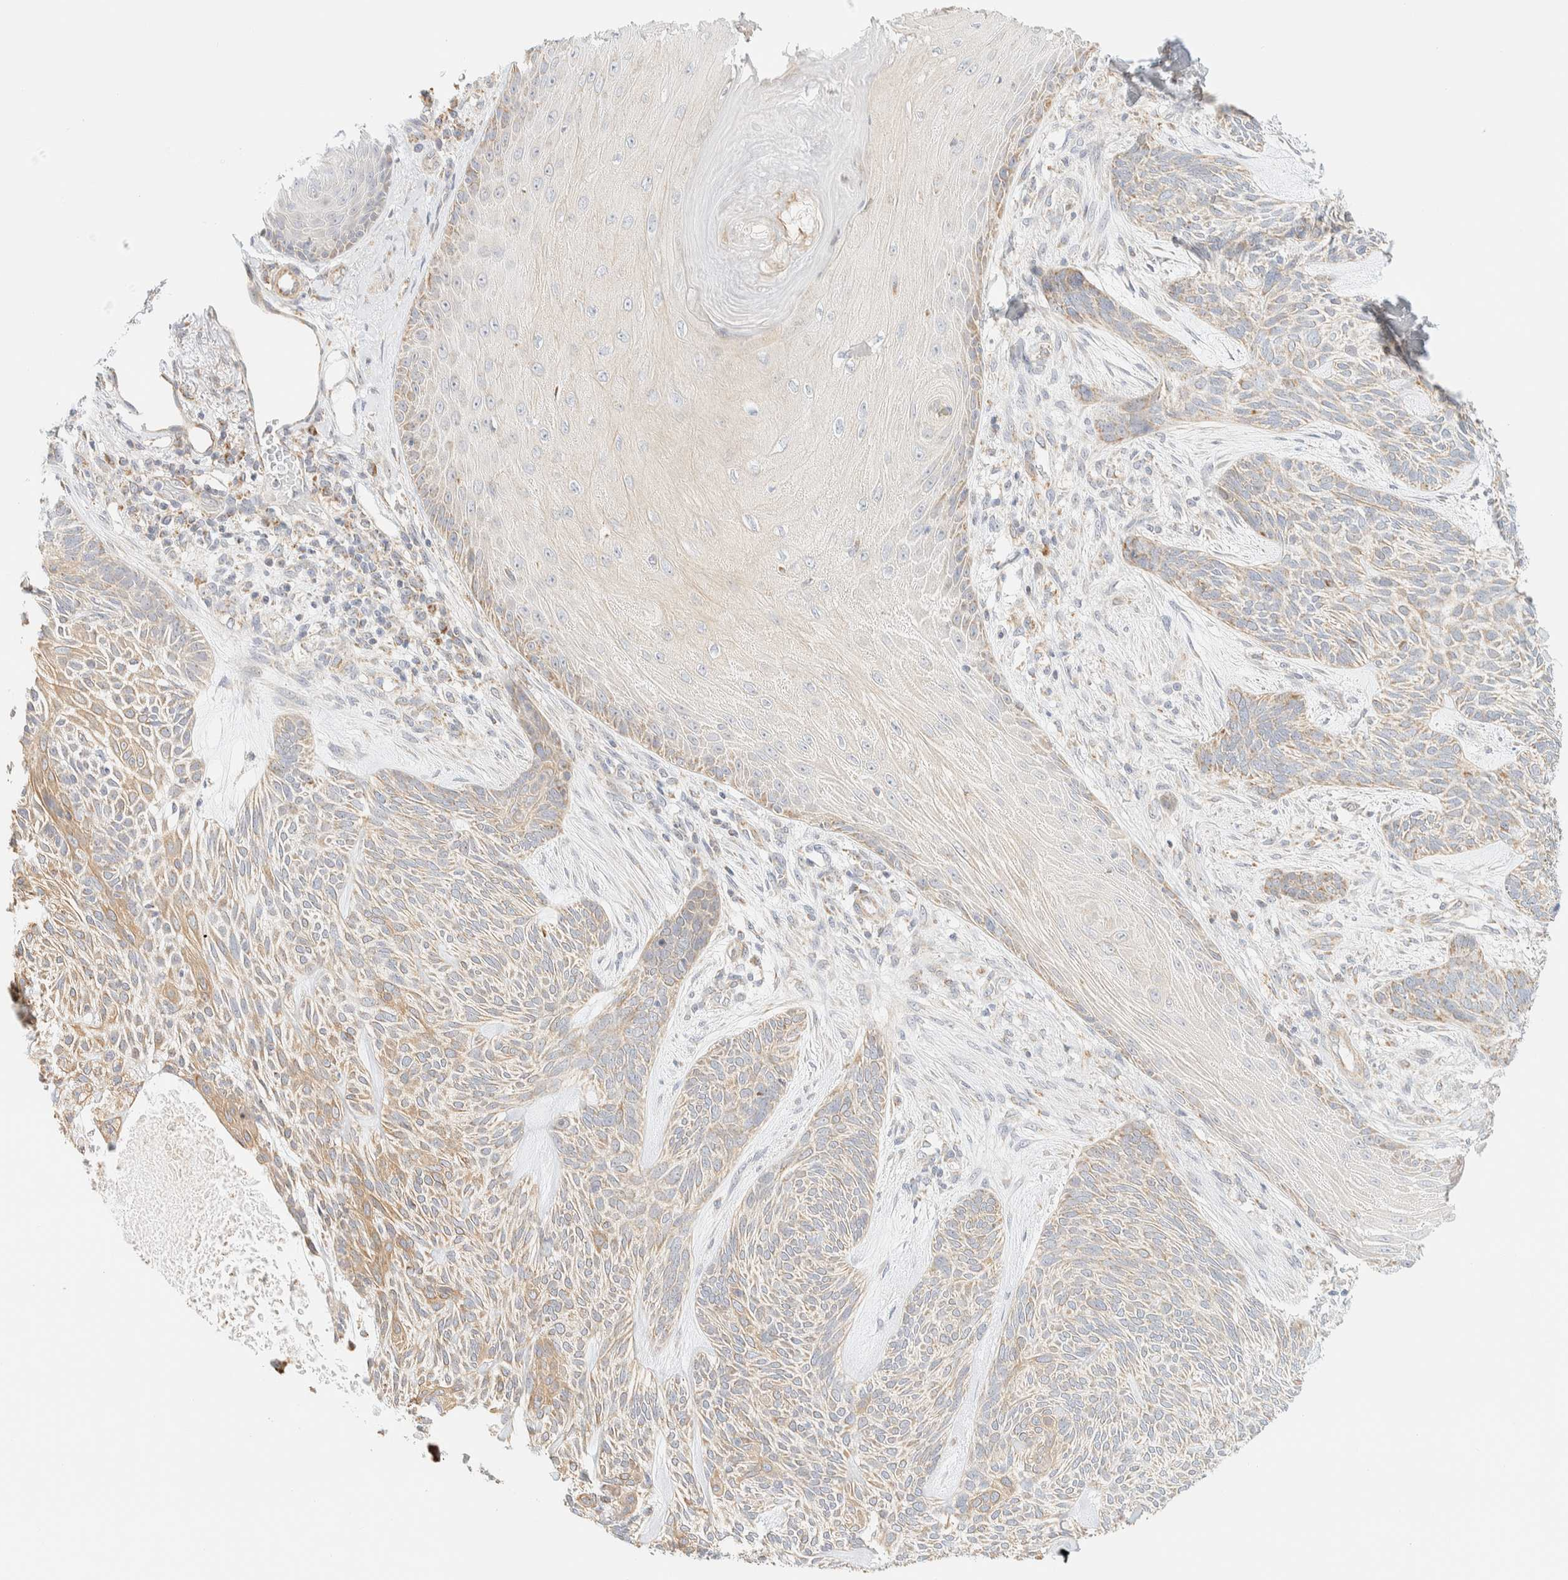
{"staining": {"intensity": "weak", "quantity": "25%-75%", "location": "cytoplasmic/membranous"}, "tissue": "skin cancer", "cell_type": "Tumor cells", "image_type": "cancer", "snomed": [{"axis": "morphology", "description": "Basal cell carcinoma"}, {"axis": "topography", "description": "Skin"}], "caption": "A high-resolution micrograph shows immunohistochemistry (IHC) staining of skin basal cell carcinoma, which exhibits weak cytoplasmic/membranous expression in approximately 25%-75% of tumor cells.", "gene": "APBB2", "patient": {"sex": "male", "age": 55}}